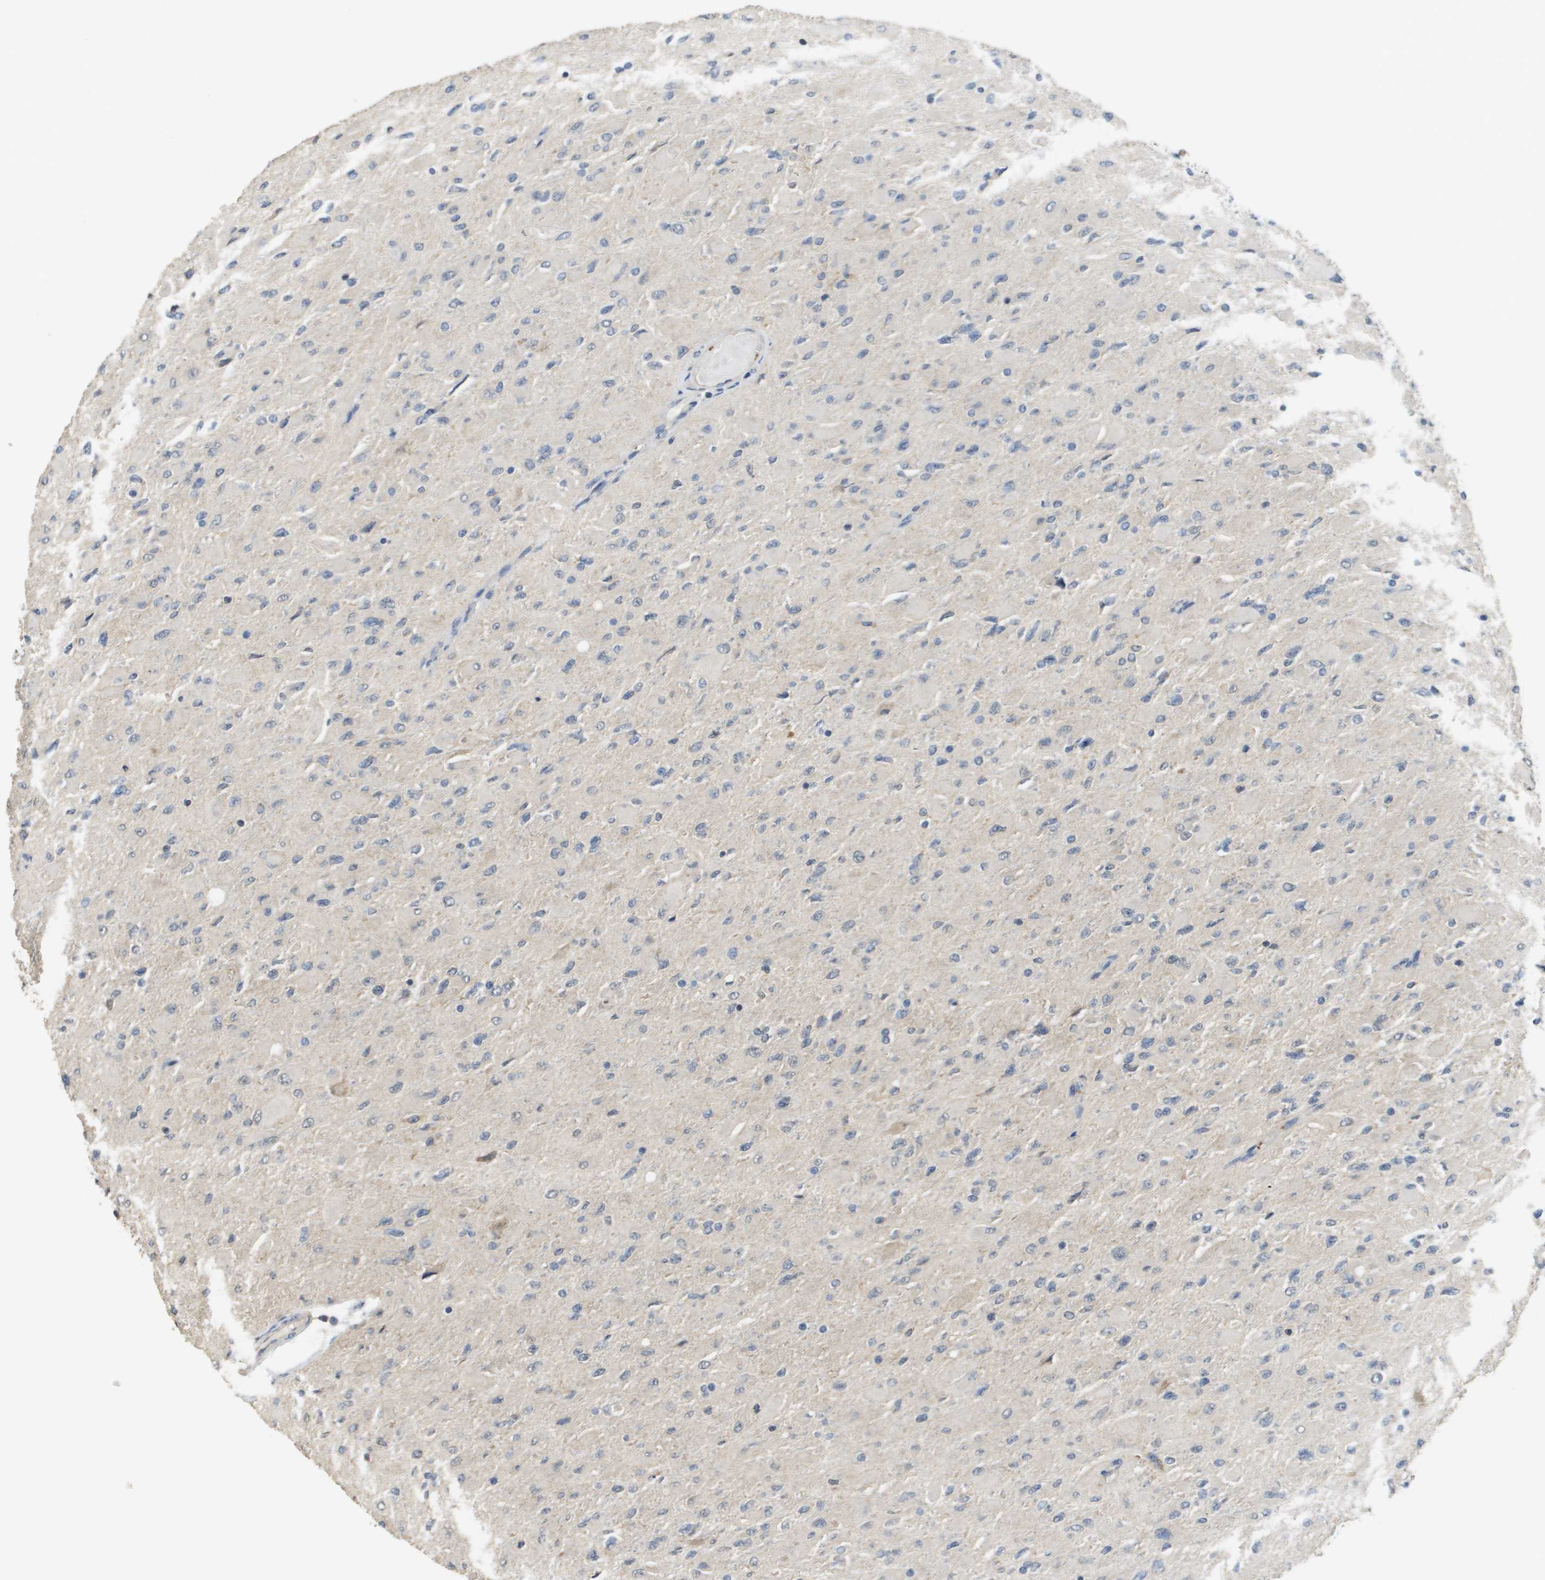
{"staining": {"intensity": "negative", "quantity": "none", "location": "none"}, "tissue": "glioma", "cell_type": "Tumor cells", "image_type": "cancer", "snomed": [{"axis": "morphology", "description": "Glioma, malignant, High grade"}, {"axis": "topography", "description": "Cerebral cortex"}], "caption": "An immunohistochemistry (IHC) image of glioma is shown. There is no staining in tumor cells of glioma.", "gene": "RAB27B", "patient": {"sex": "female", "age": 36}}